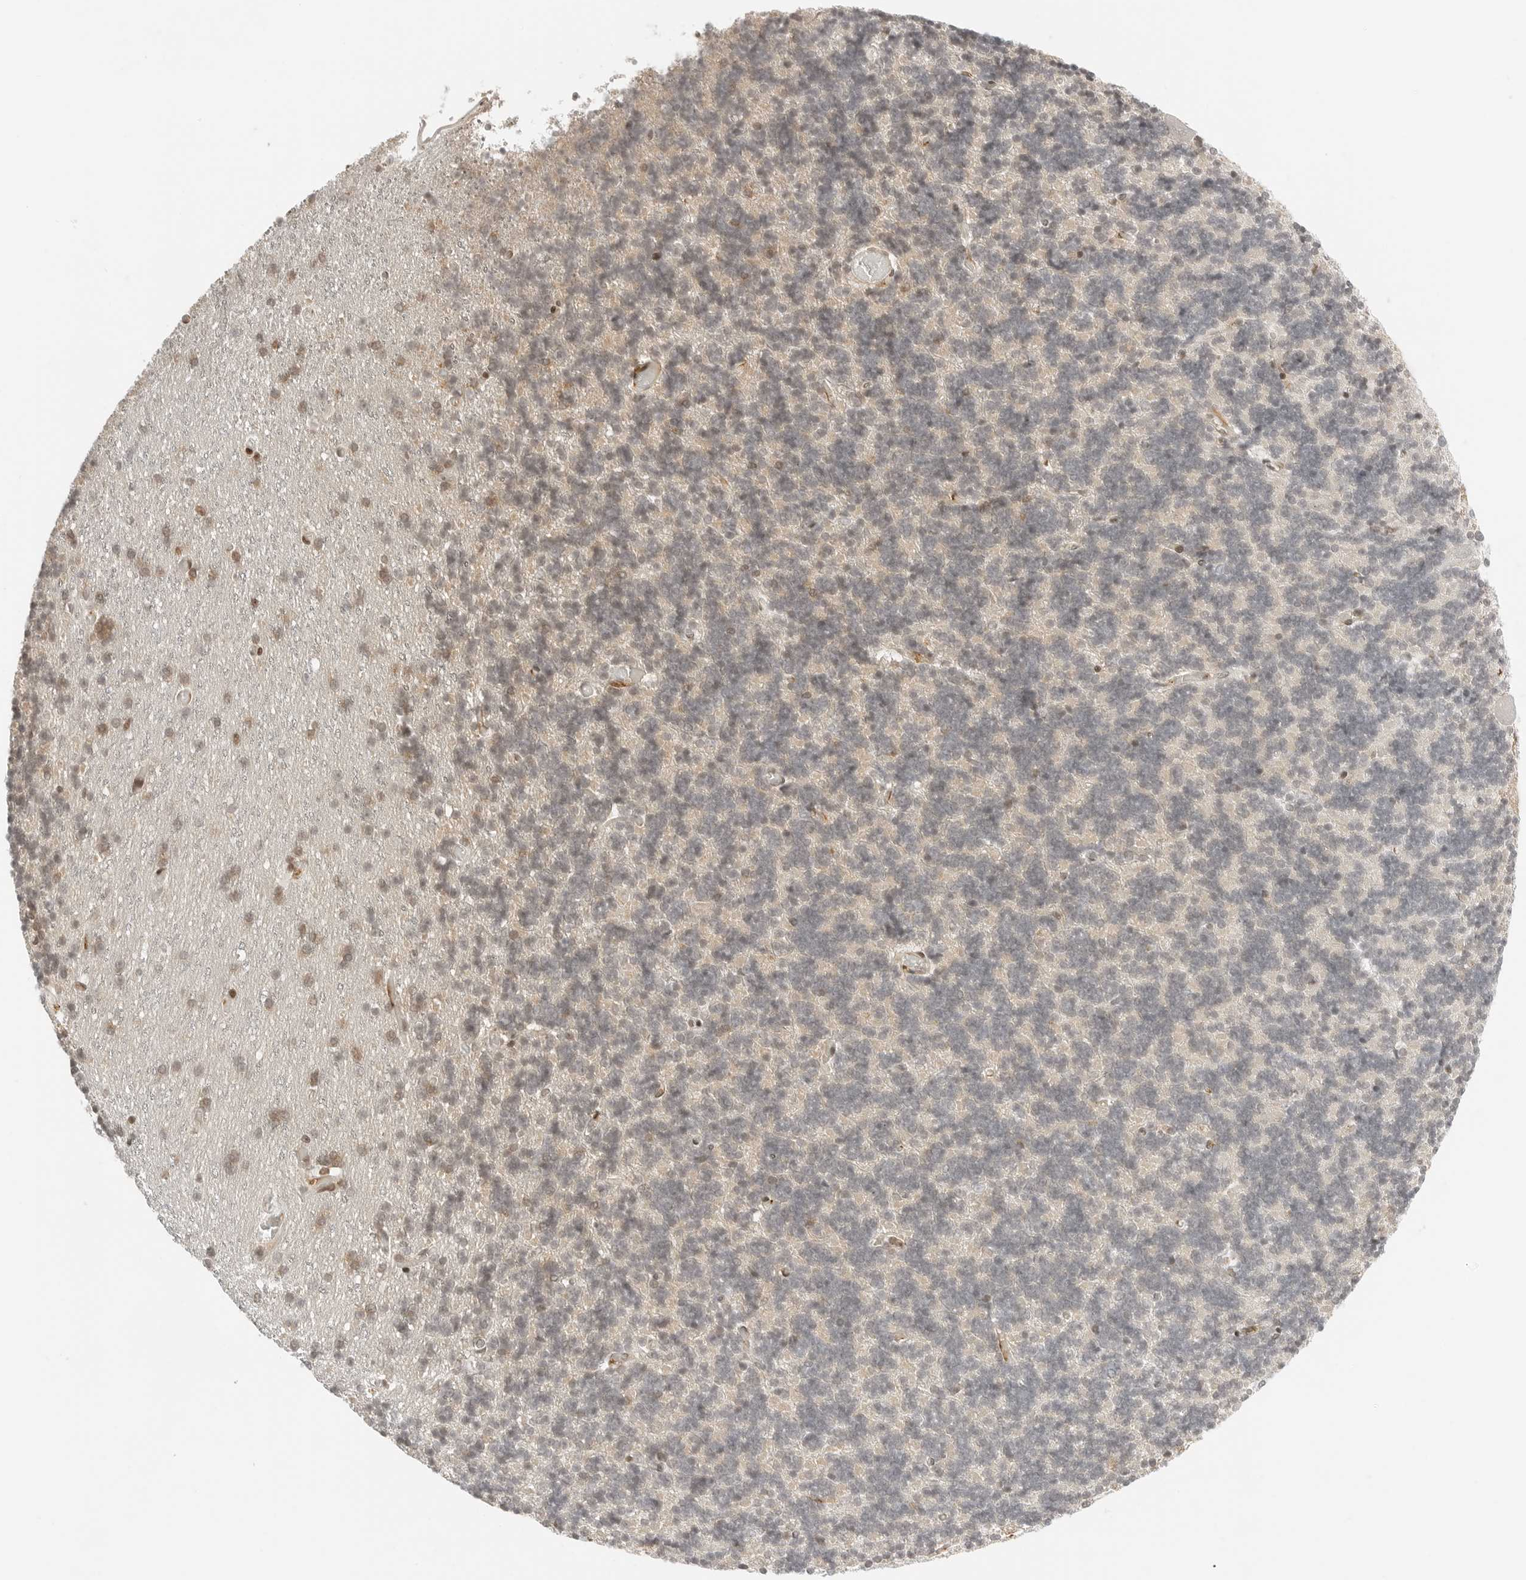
{"staining": {"intensity": "weak", "quantity": "<25%", "location": "nuclear"}, "tissue": "cerebellum", "cell_type": "Cells in granular layer", "image_type": "normal", "snomed": [{"axis": "morphology", "description": "Normal tissue, NOS"}, {"axis": "topography", "description": "Cerebellum"}], "caption": "DAB immunohistochemical staining of unremarkable human cerebellum reveals no significant positivity in cells in granular layer.", "gene": "CRTC2", "patient": {"sex": "male", "age": 37}}